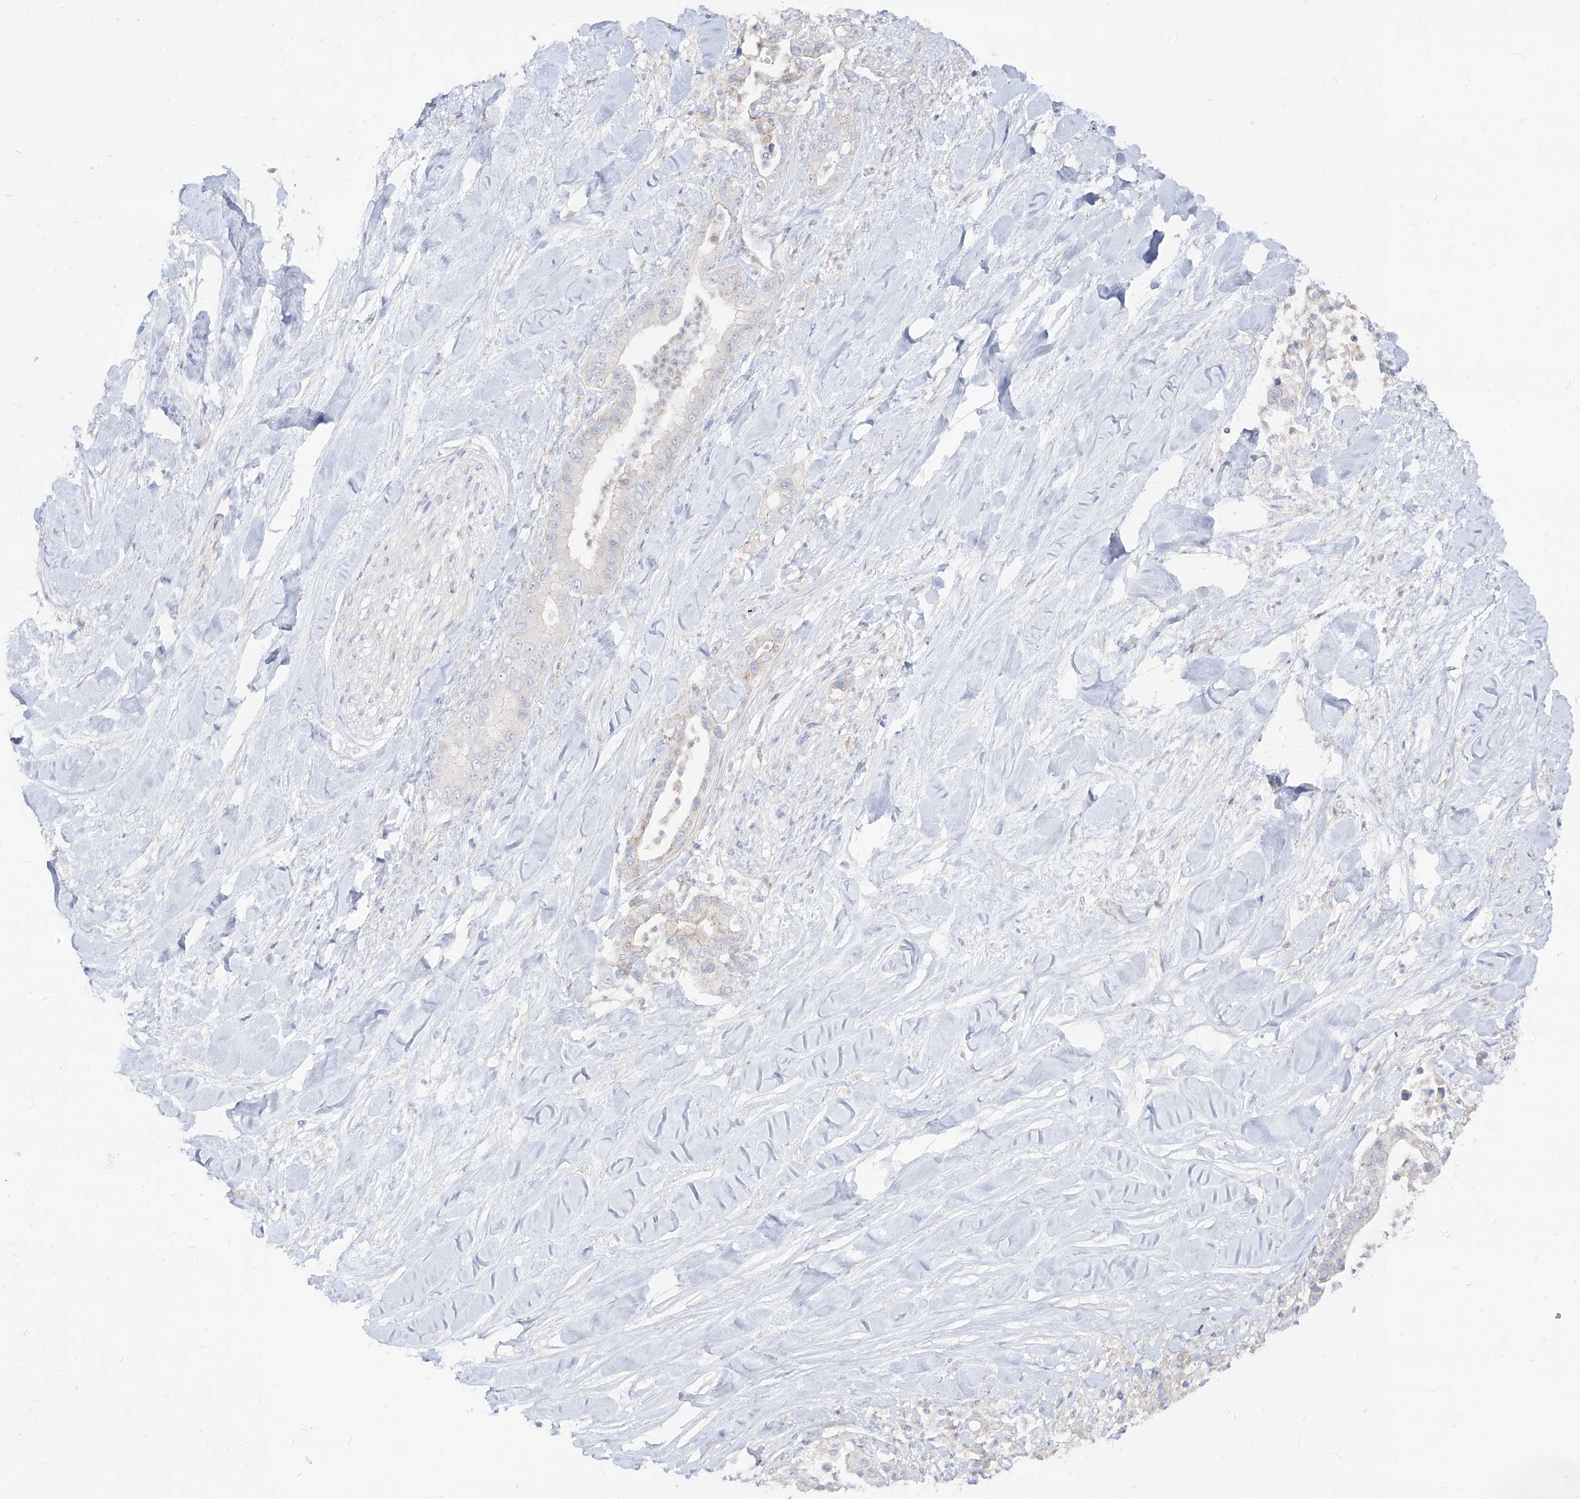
{"staining": {"intensity": "negative", "quantity": "none", "location": "none"}, "tissue": "liver cancer", "cell_type": "Tumor cells", "image_type": "cancer", "snomed": [{"axis": "morphology", "description": "Cholangiocarcinoma"}, {"axis": "topography", "description": "Liver"}], "caption": "Immunohistochemical staining of liver cancer displays no significant staining in tumor cells.", "gene": "RBFOX3", "patient": {"sex": "female", "age": 54}}